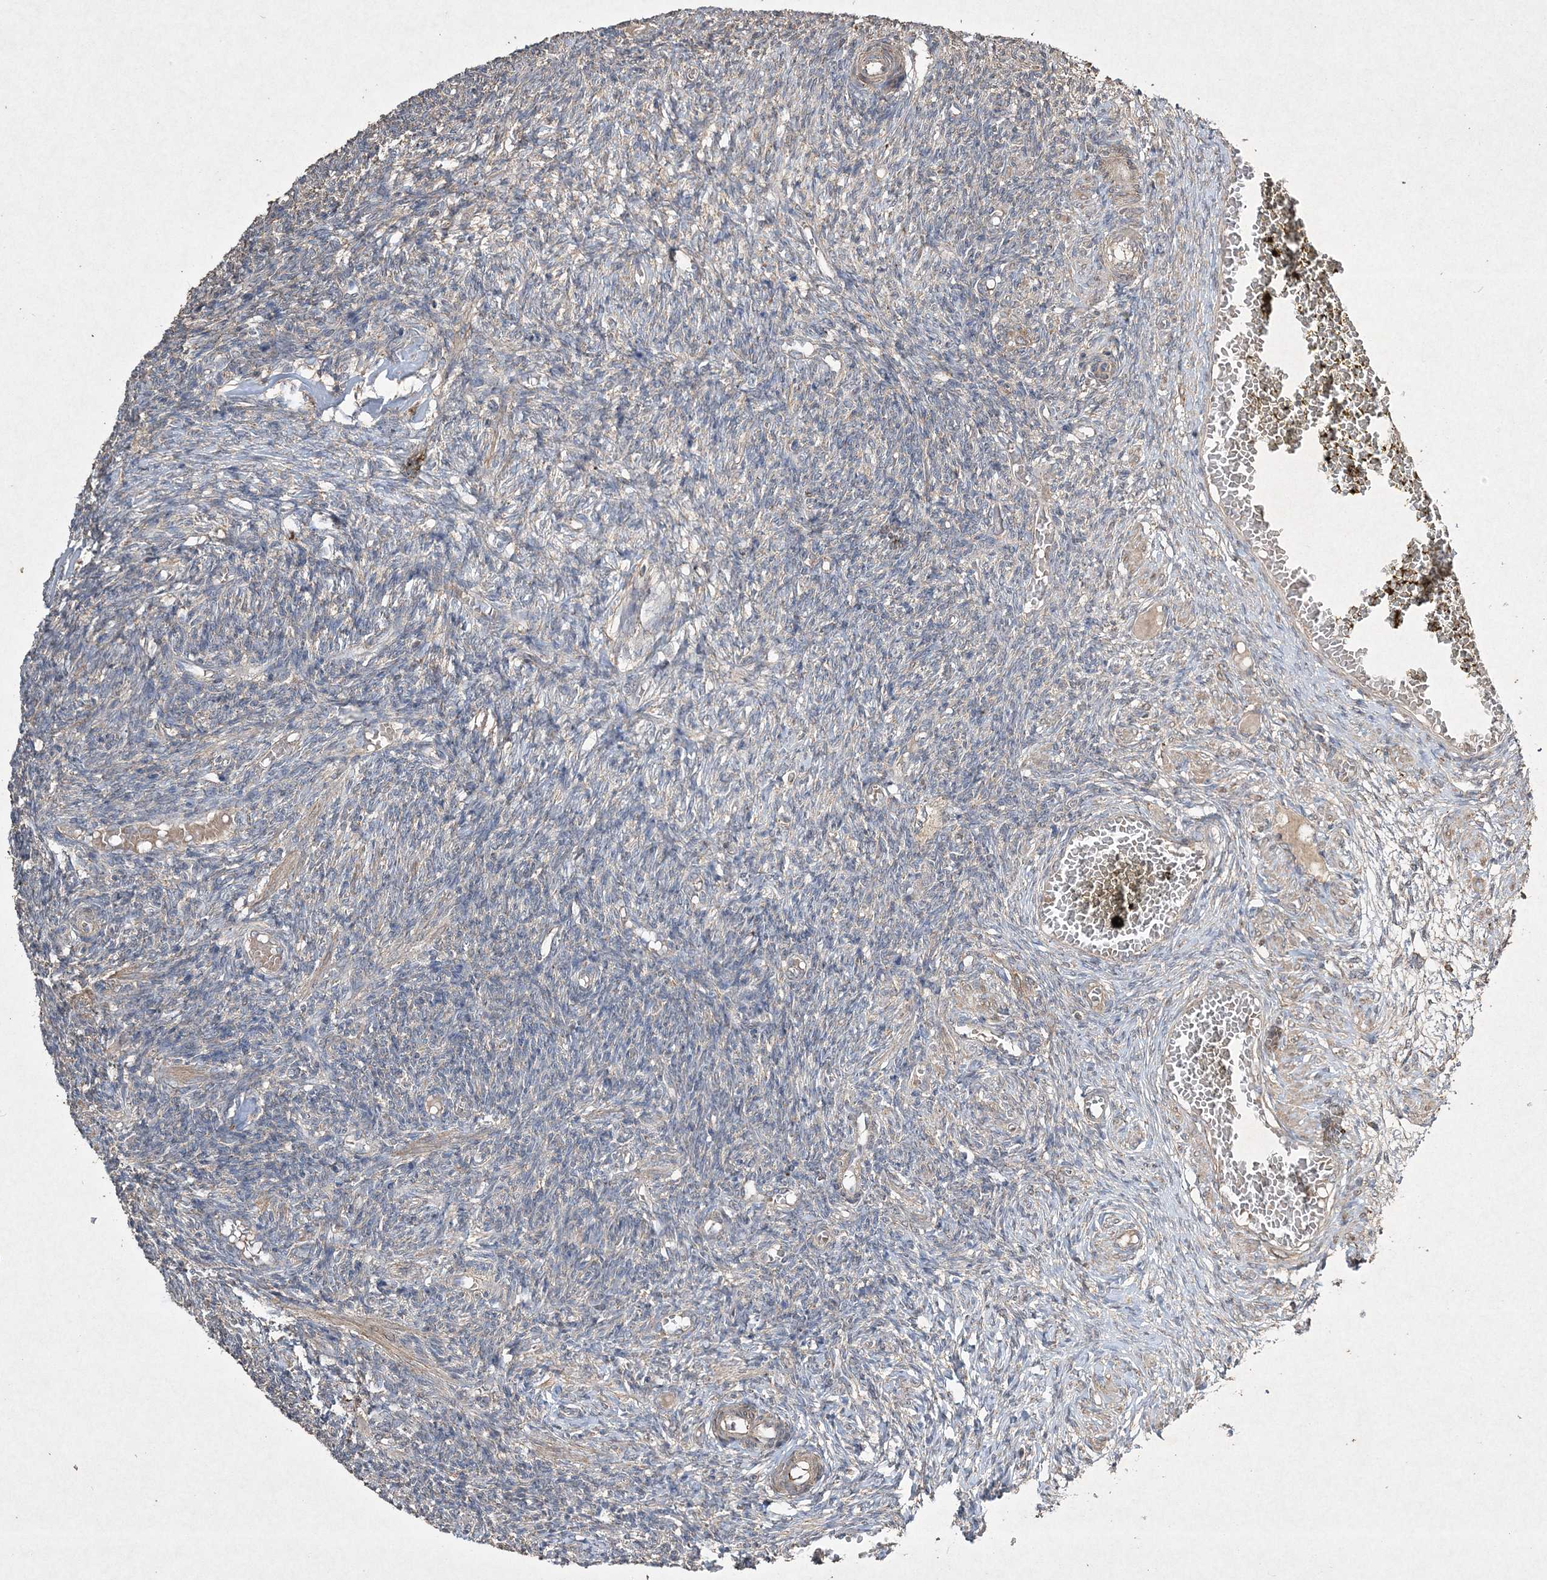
{"staining": {"intensity": "negative", "quantity": "none", "location": "none"}, "tissue": "ovary", "cell_type": "Ovarian stroma cells", "image_type": "normal", "snomed": [{"axis": "morphology", "description": "Normal tissue, NOS"}, {"axis": "topography", "description": "Ovary"}], "caption": "This histopathology image is of unremarkable ovary stained with IHC to label a protein in brown with the nuclei are counter-stained blue. There is no staining in ovarian stroma cells. (Immunohistochemistry, brightfield microscopy, high magnification).", "gene": "GRSF1", "patient": {"sex": "female", "age": 27}}